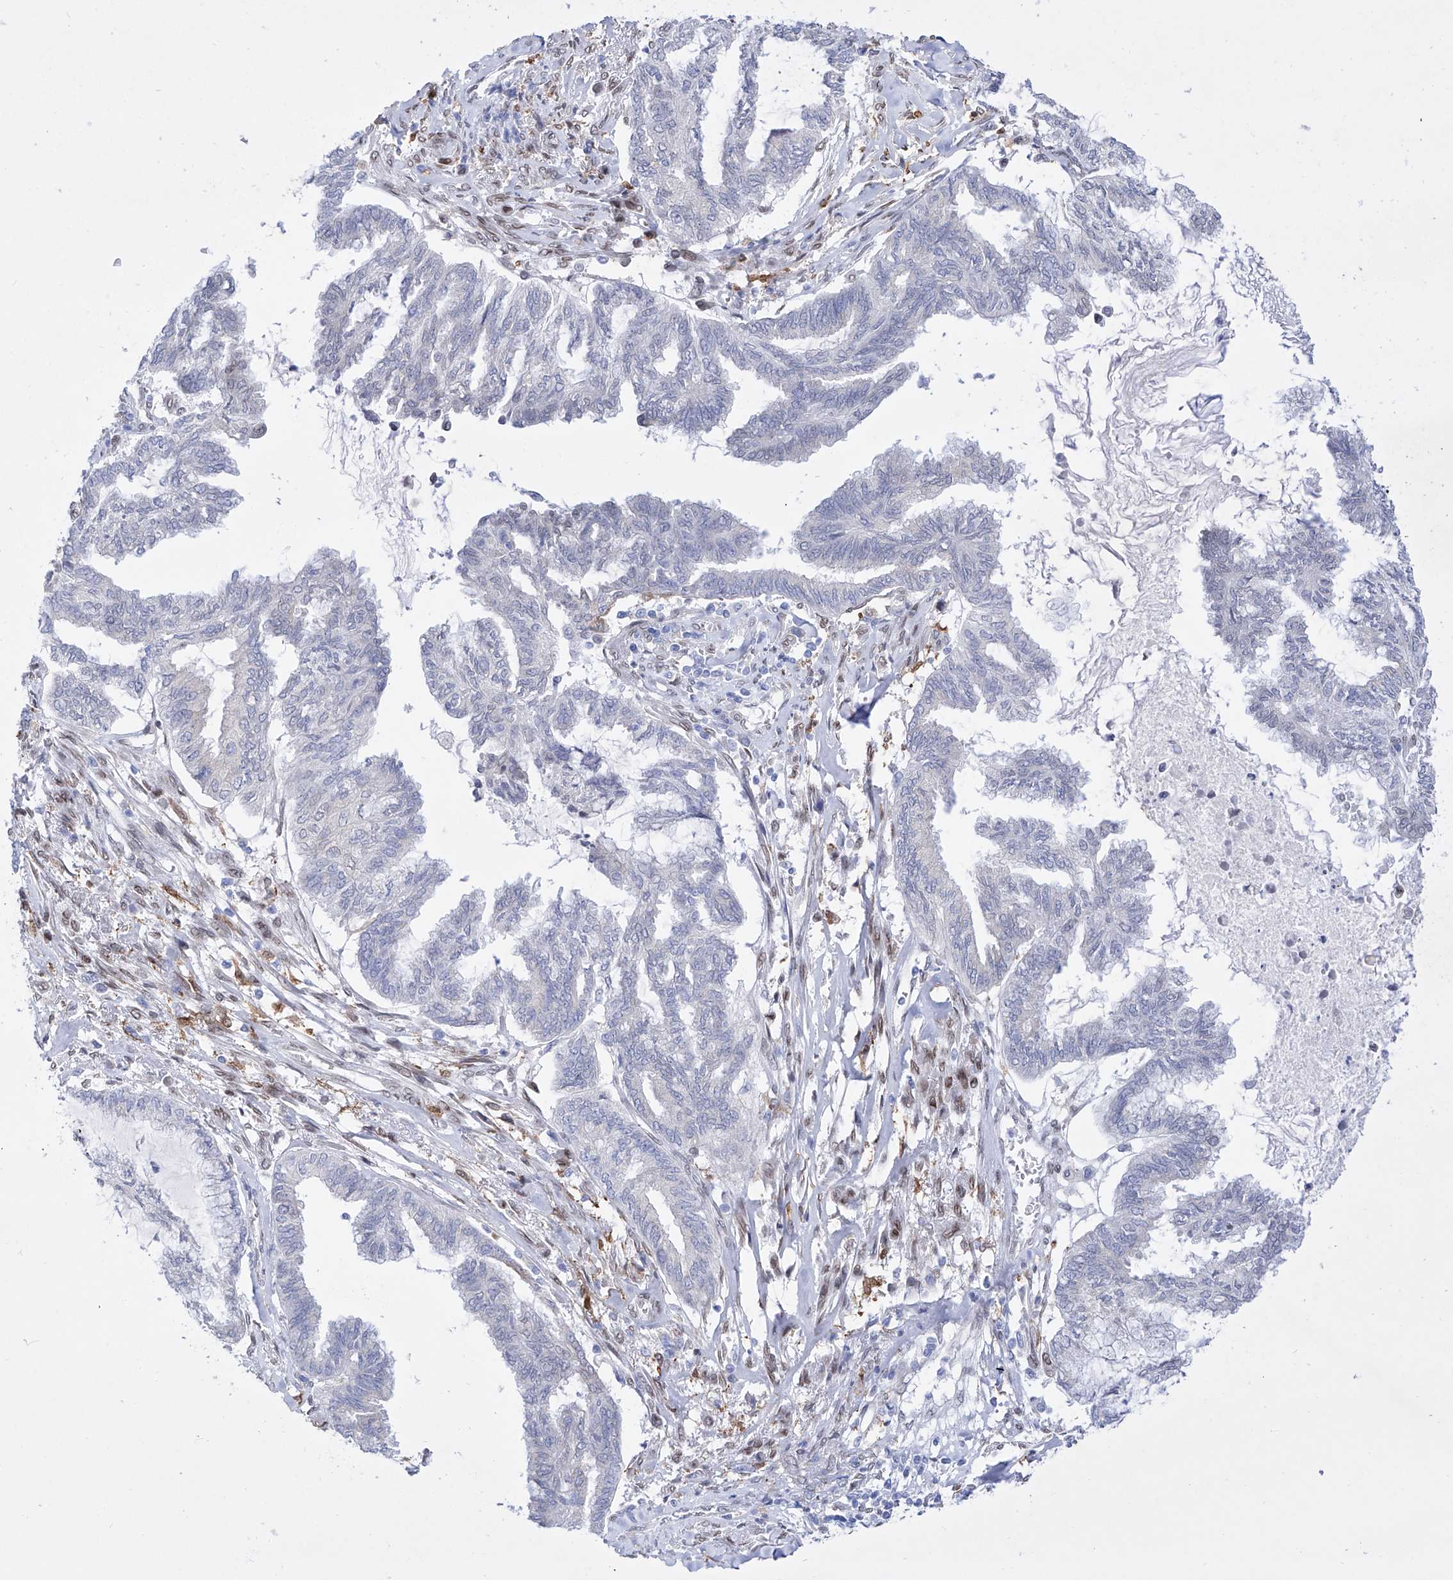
{"staining": {"intensity": "negative", "quantity": "none", "location": "none"}, "tissue": "endometrial cancer", "cell_type": "Tumor cells", "image_type": "cancer", "snomed": [{"axis": "morphology", "description": "Adenocarcinoma, NOS"}, {"axis": "topography", "description": "Endometrium"}], "caption": "This is an immunohistochemistry (IHC) image of endometrial adenocarcinoma. There is no positivity in tumor cells.", "gene": "LCLAT1", "patient": {"sex": "female", "age": 86}}